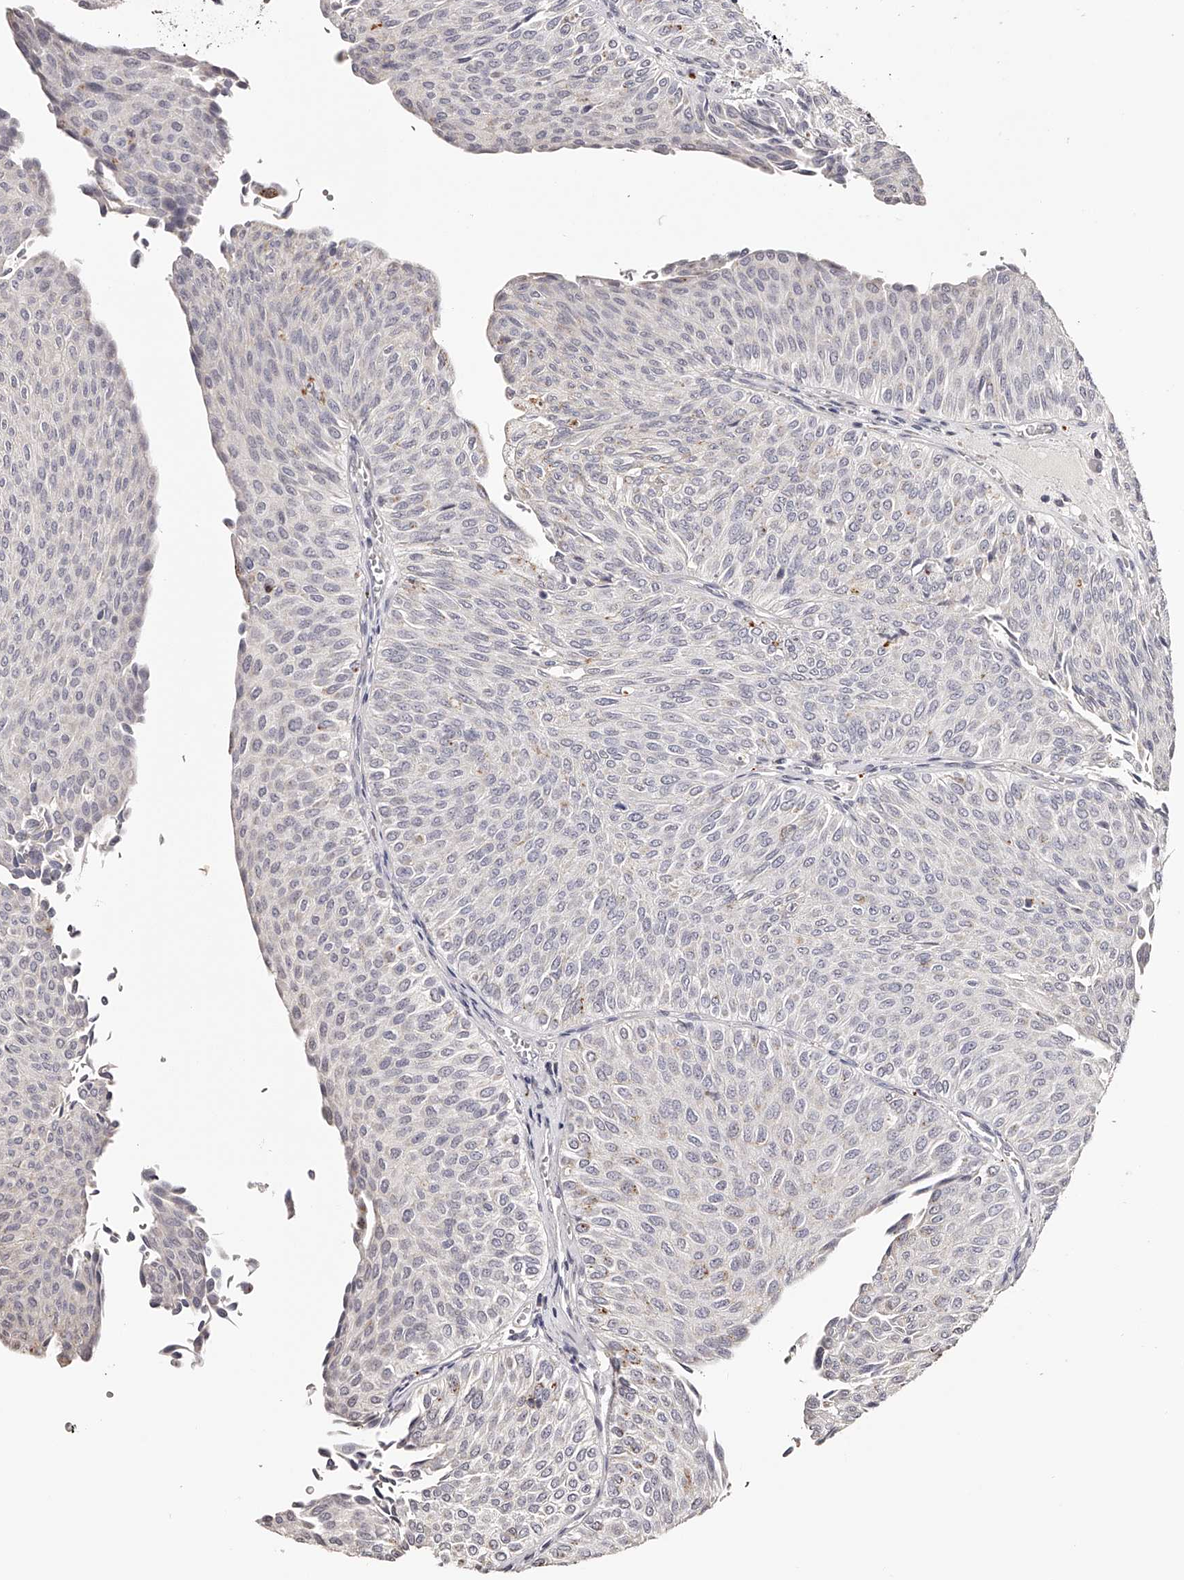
{"staining": {"intensity": "negative", "quantity": "none", "location": "none"}, "tissue": "urothelial cancer", "cell_type": "Tumor cells", "image_type": "cancer", "snomed": [{"axis": "morphology", "description": "Urothelial carcinoma, Low grade"}, {"axis": "topography", "description": "Urinary bladder"}], "caption": "There is no significant positivity in tumor cells of urothelial cancer.", "gene": "SLC35D3", "patient": {"sex": "male", "age": 78}}